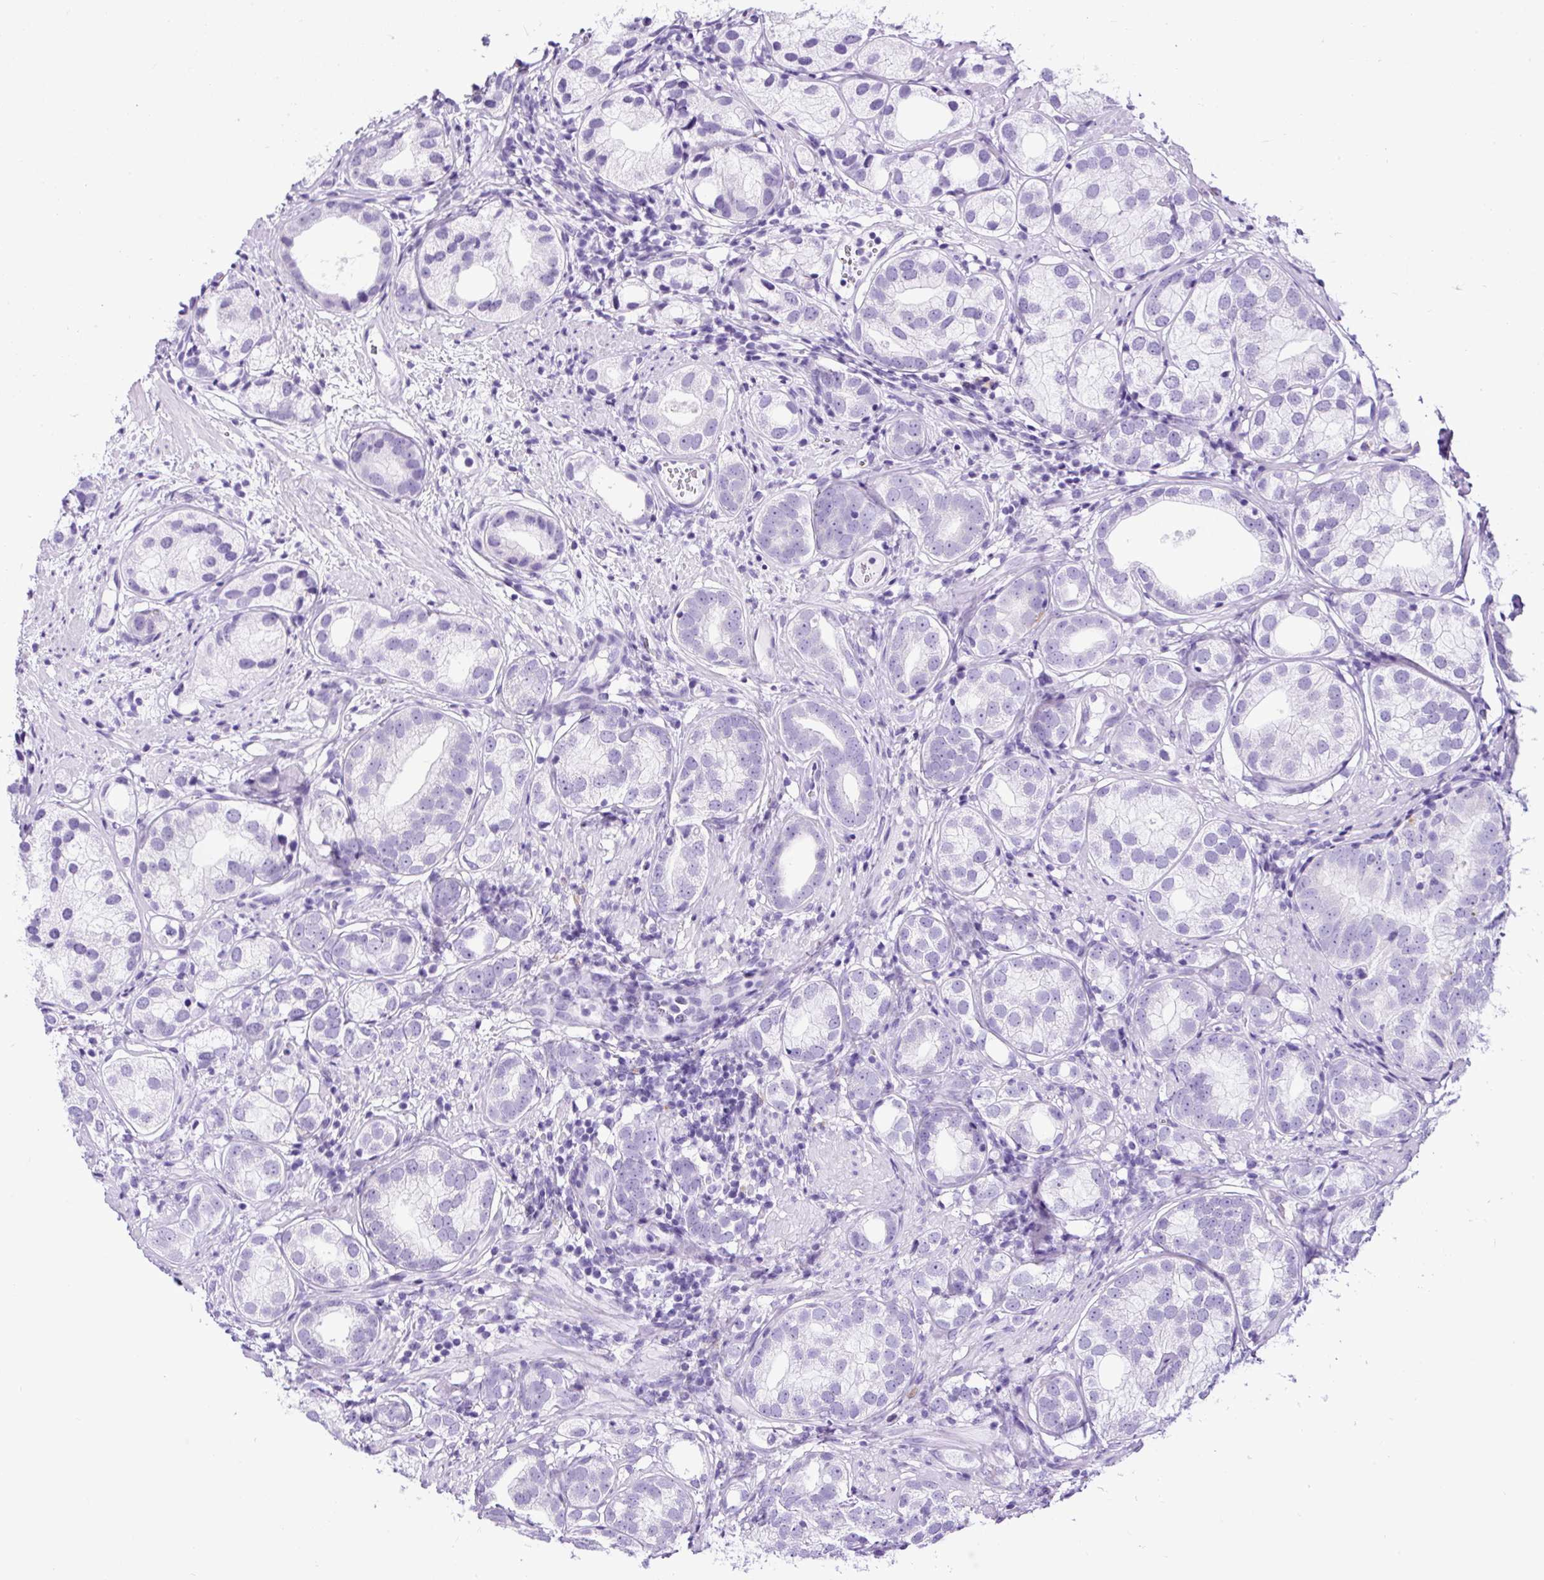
{"staining": {"intensity": "negative", "quantity": "none", "location": "none"}, "tissue": "prostate cancer", "cell_type": "Tumor cells", "image_type": "cancer", "snomed": [{"axis": "morphology", "description": "Adenocarcinoma, High grade"}, {"axis": "topography", "description": "Prostate"}], "caption": "DAB (3,3'-diaminobenzidine) immunohistochemical staining of prostate cancer displays no significant expression in tumor cells. (DAB immunohistochemistry visualized using brightfield microscopy, high magnification).", "gene": "PDIA2", "patient": {"sex": "male", "age": 82}}